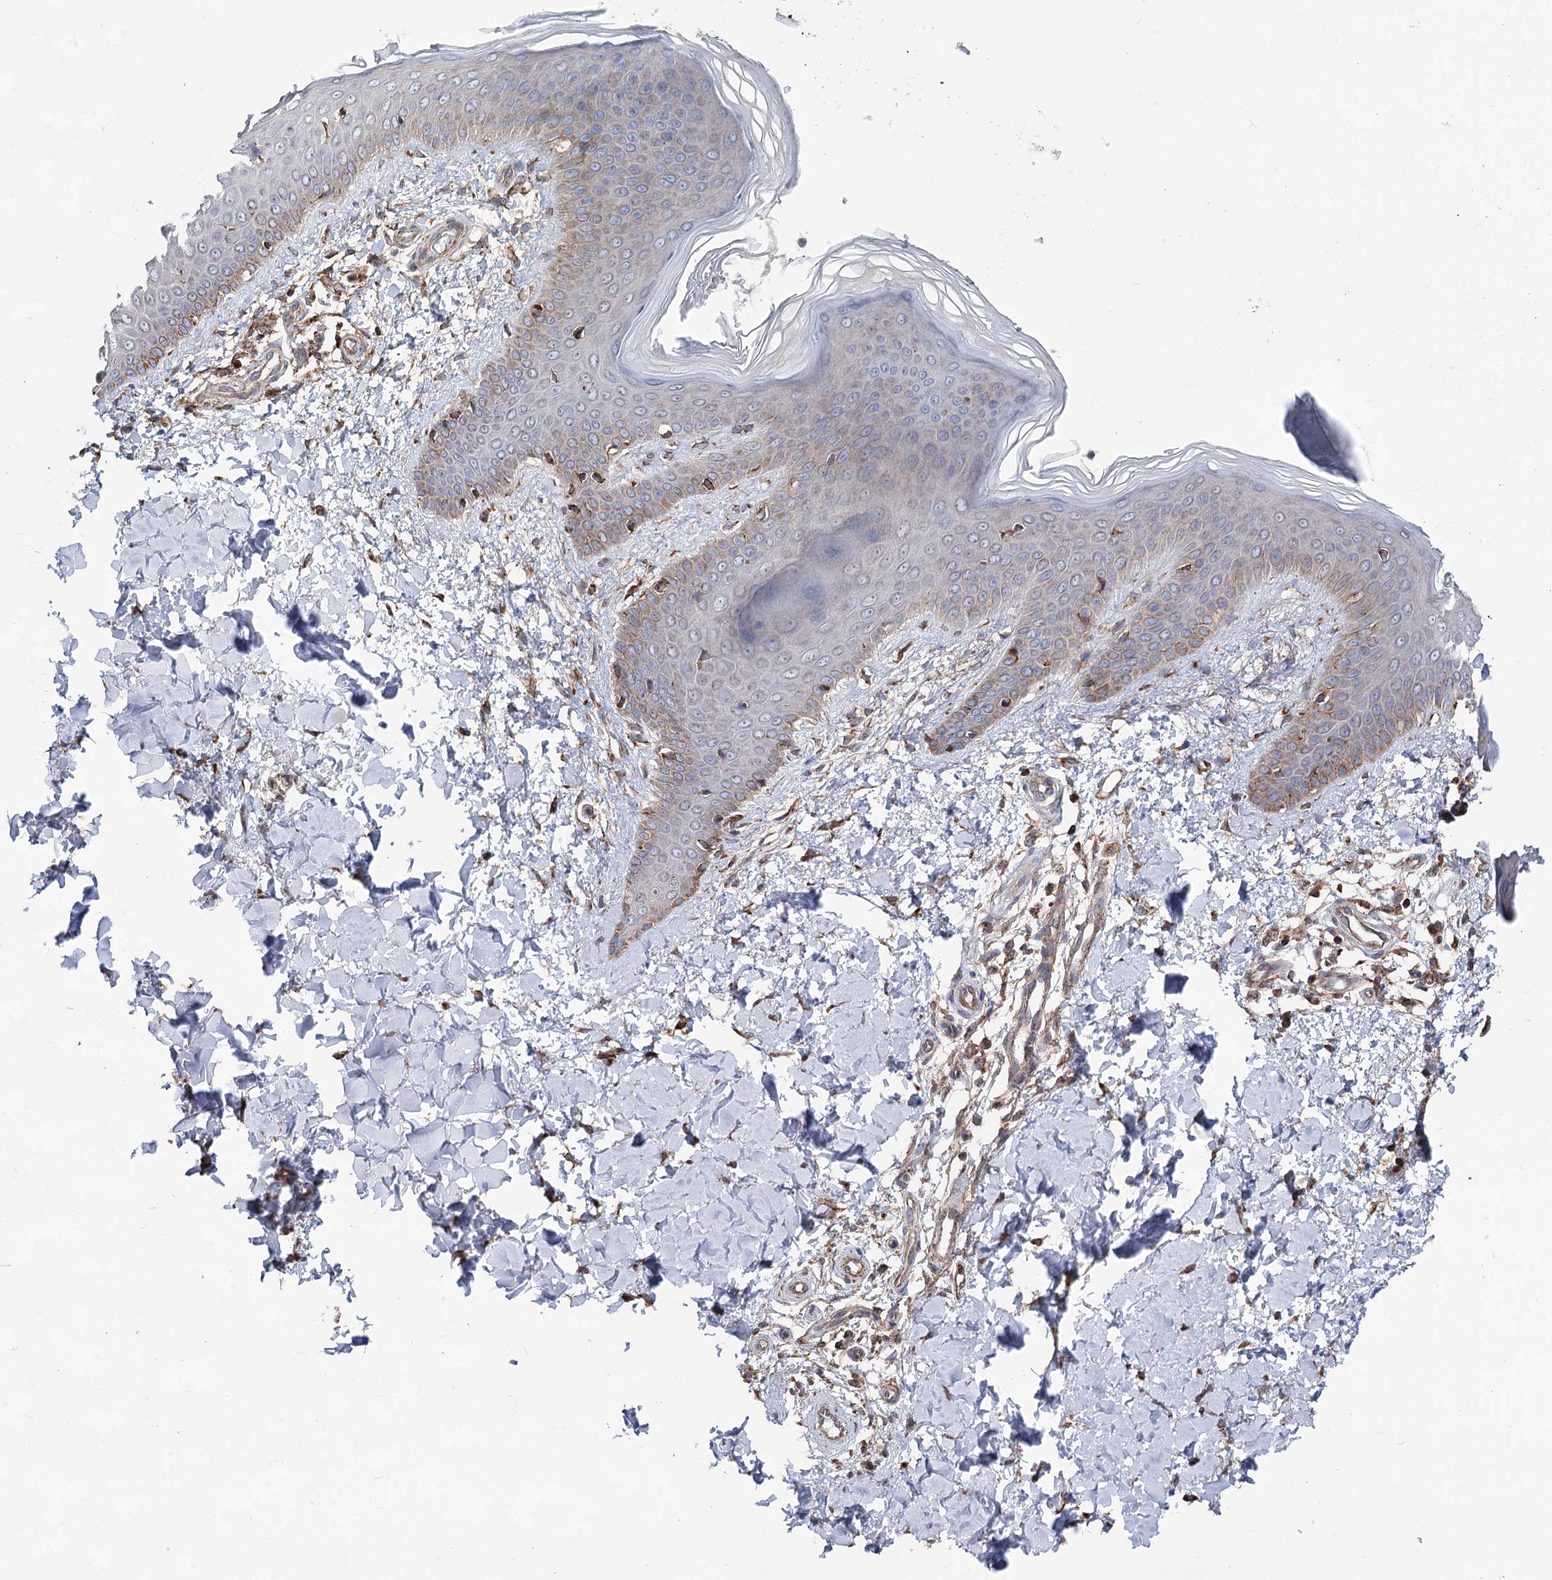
{"staining": {"intensity": "moderate", "quantity": ">75%", "location": "cytoplasmic/membranous"}, "tissue": "skin", "cell_type": "Fibroblasts", "image_type": "normal", "snomed": [{"axis": "morphology", "description": "Normal tissue, NOS"}, {"axis": "topography", "description": "Skin"}], "caption": "Protein expression analysis of benign human skin reveals moderate cytoplasmic/membranous expression in approximately >75% of fibroblasts. The staining was performed using DAB (3,3'-diaminobenzidine) to visualize the protein expression in brown, while the nuclei were stained in blue with hematoxylin (Magnification: 20x).", "gene": "MSANTD2", "patient": {"sex": "male", "age": 36}}